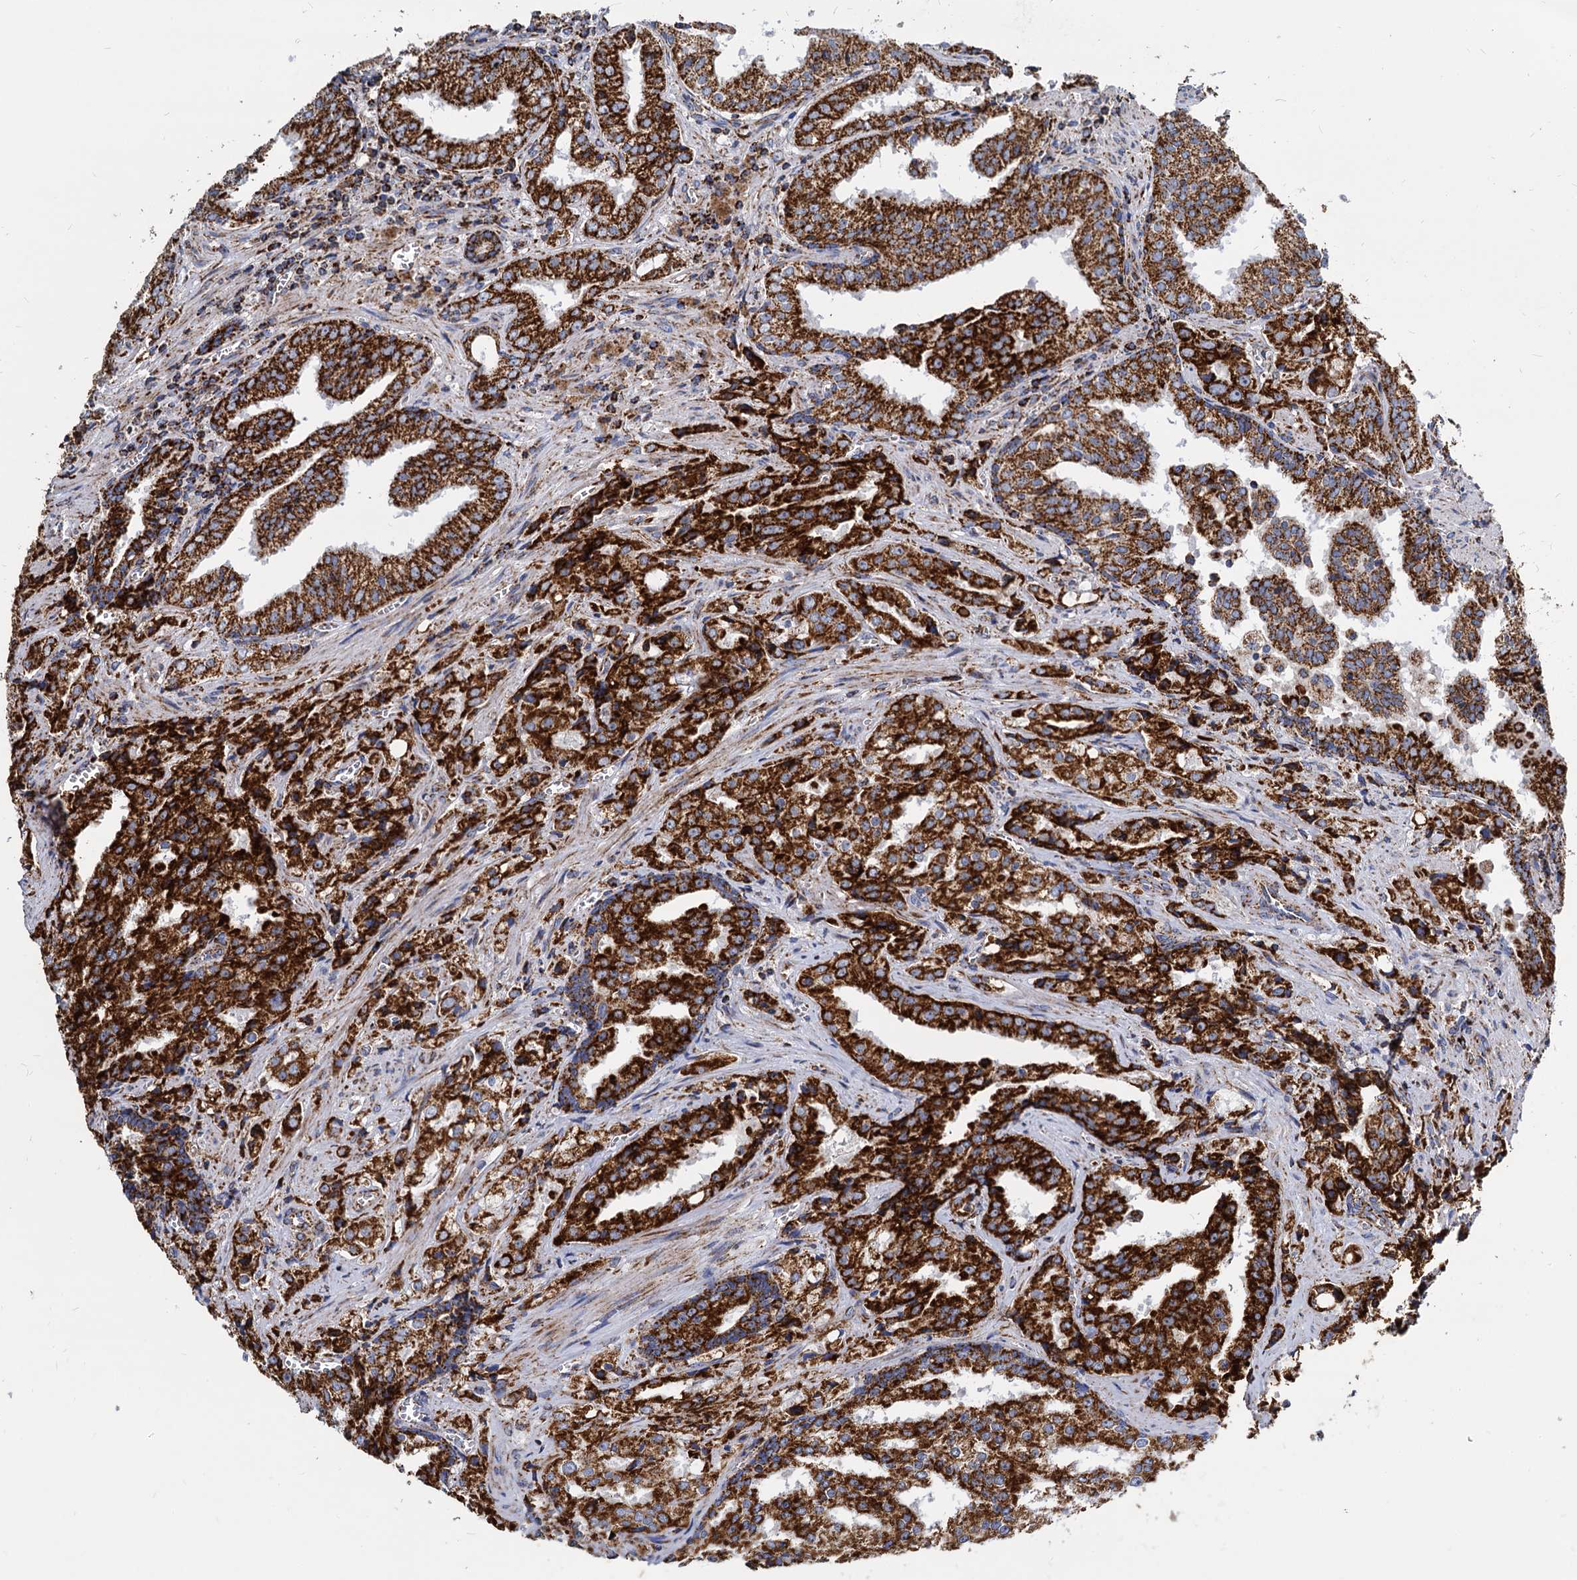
{"staining": {"intensity": "strong", "quantity": ">75%", "location": "cytoplasmic/membranous"}, "tissue": "prostate cancer", "cell_type": "Tumor cells", "image_type": "cancer", "snomed": [{"axis": "morphology", "description": "Adenocarcinoma, High grade"}, {"axis": "topography", "description": "Prostate"}], "caption": "Immunohistochemistry (DAB) staining of human prostate cancer (adenocarcinoma (high-grade)) reveals strong cytoplasmic/membranous protein positivity in approximately >75% of tumor cells.", "gene": "TIMM10", "patient": {"sex": "male", "age": 68}}